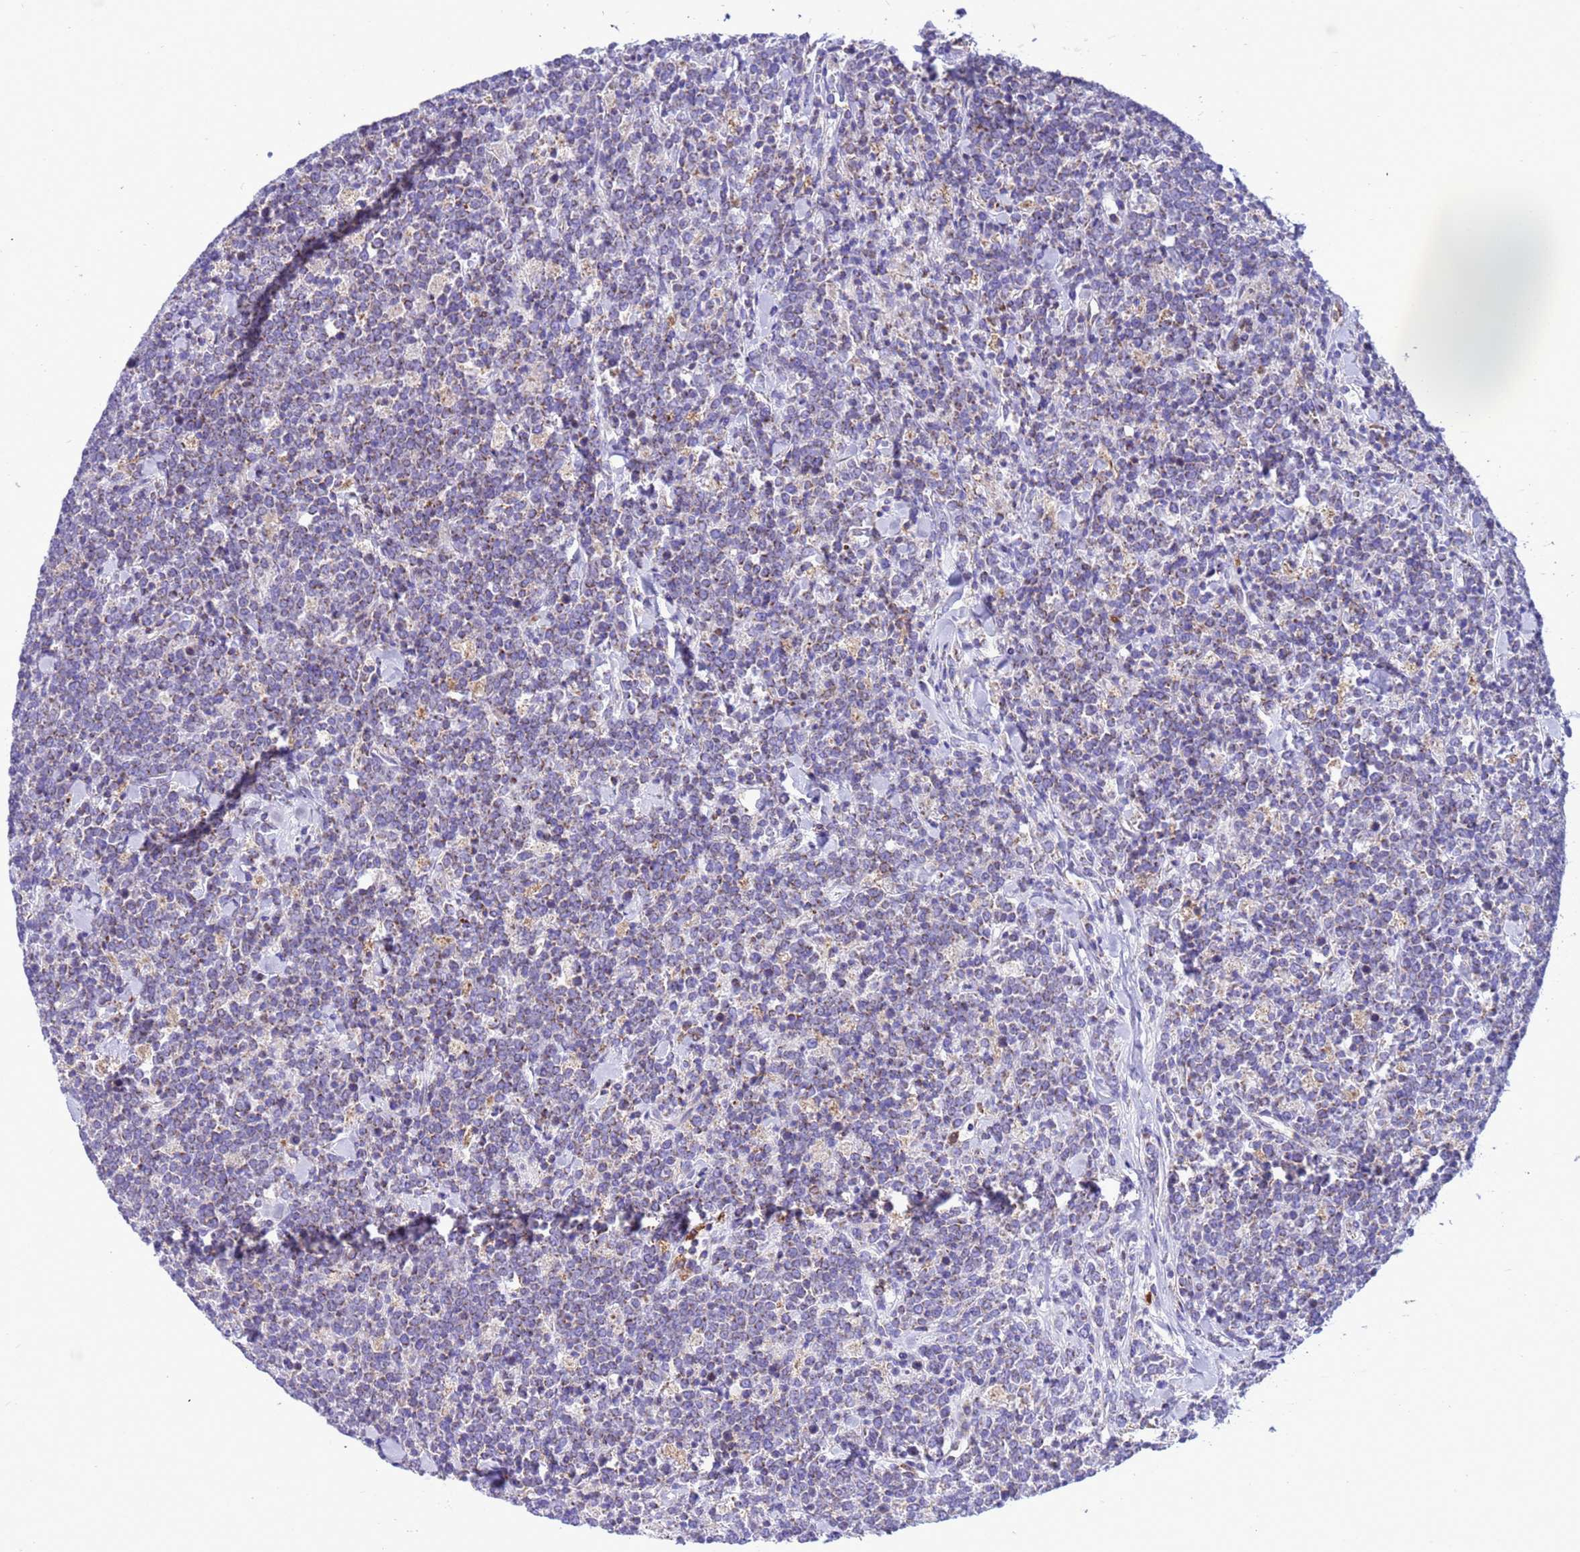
{"staining": {"intensity": "weak", "quantity": "<25%", "location": "cytoplasmic/membranous"}, "tissue": "lymphoma", "cell_type": "Tumor cells", "image_type": "cancer", "snomed": [{"axis": "morphology", "description": "Malignant lymphoma, non-Hodgkin's type, High grade"}, {"axis": "topography", "description": "Small intestine"}], "caption": "The immunohistochemistry histopathology image has no significant expression in tumor cells of lymphoma tissue.", "gene": "CCDC191", "patient": {"sex": "male", "age": 8}}